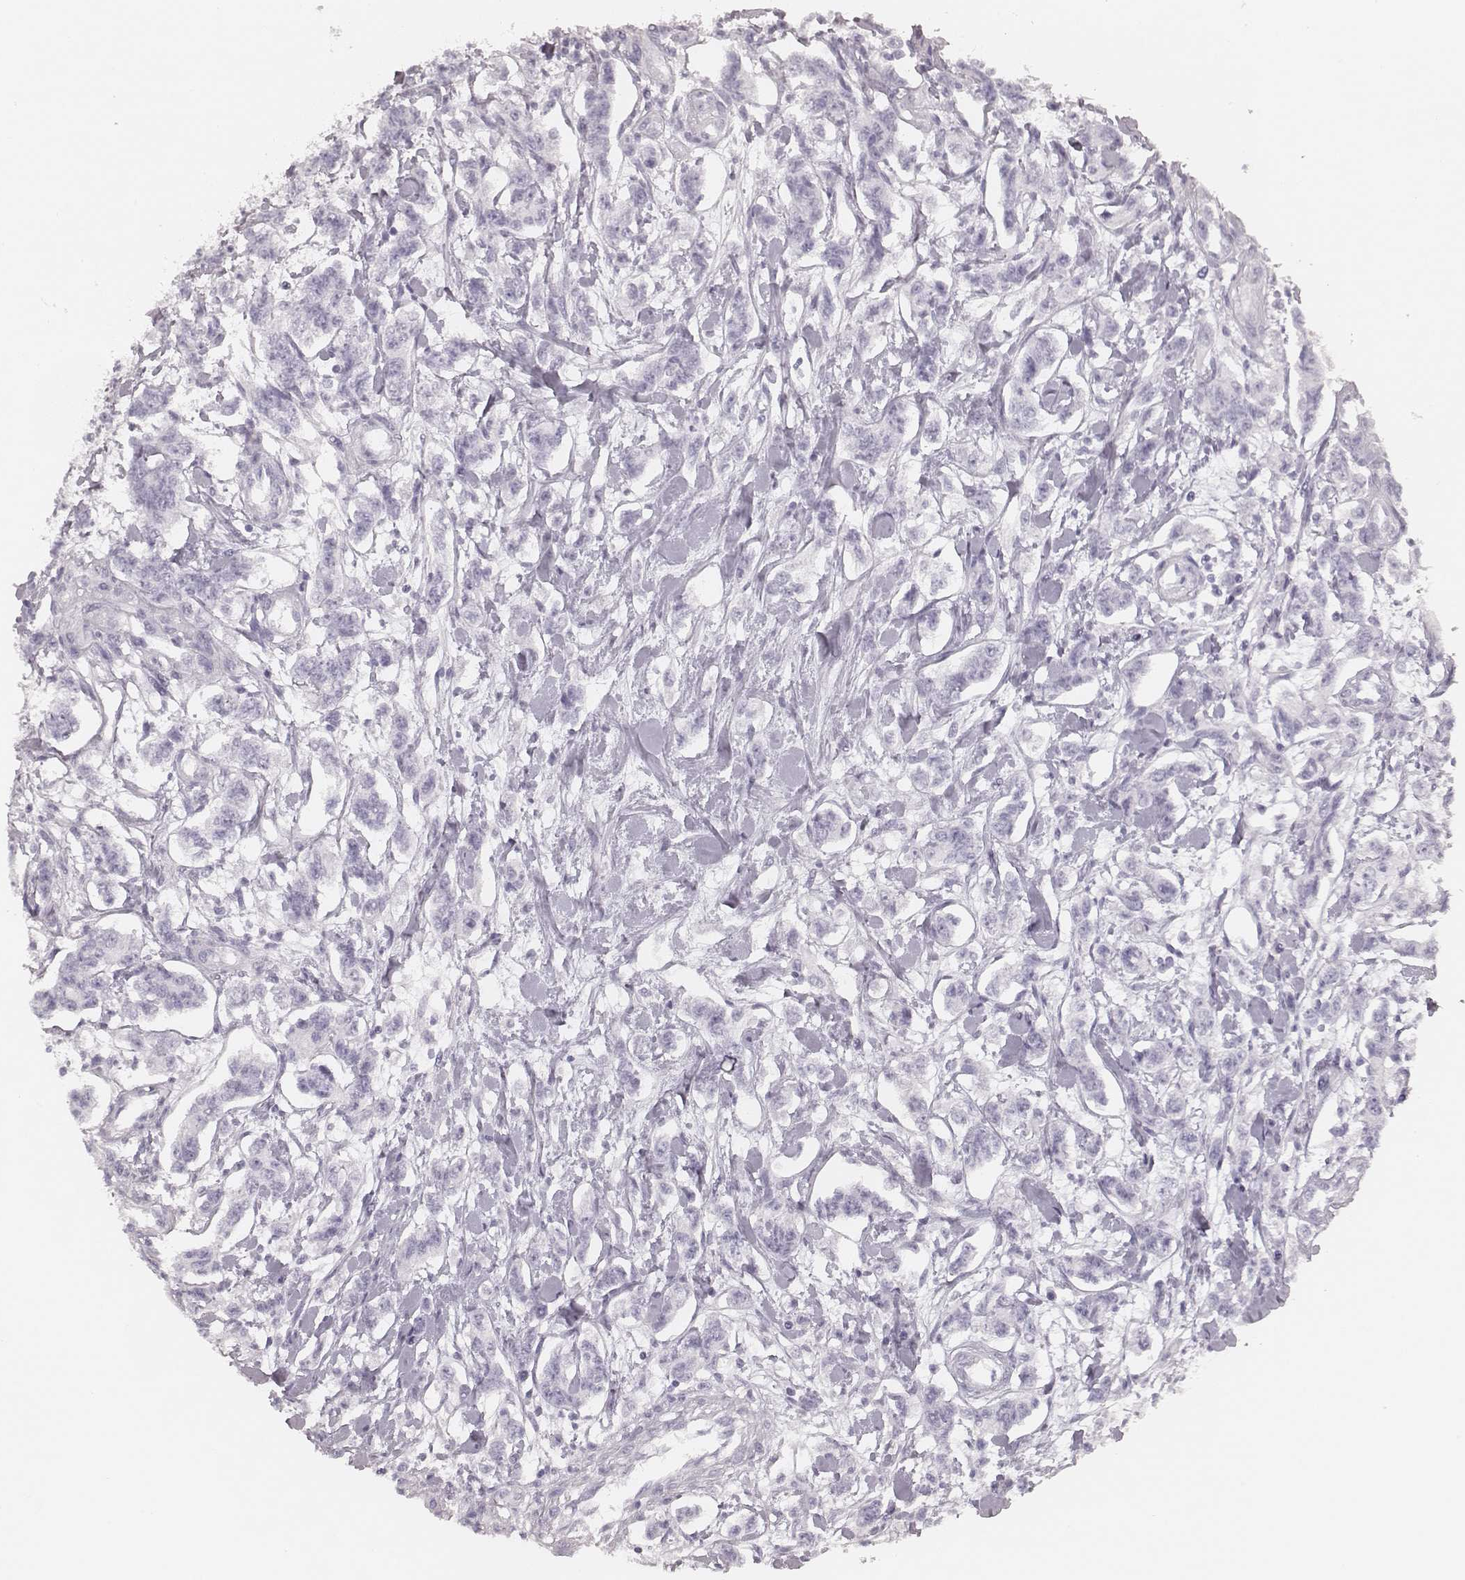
{"staining": {"intensity": "negative", "quantity": "none", "location": "none"}, "tissue": "carcinoid", "cell_type": "Tumor cells", "image_type": "cancer", "snomed": [{"axis": "morphology", "description": "Carcinoid, malignant, NOS"}, {"axis": "topography", "description": "Kidney"}], "caption": "High magnification brightfield microscopy of carcinoid (malignant) stained with DAB (3,3'-diaminobenzidine) (brown) and counterstained with hematoxylin (blue): tumor cells show no significant positivity.", "gene": "KRT82", "patient": {"sex": "female", "age": 41}}